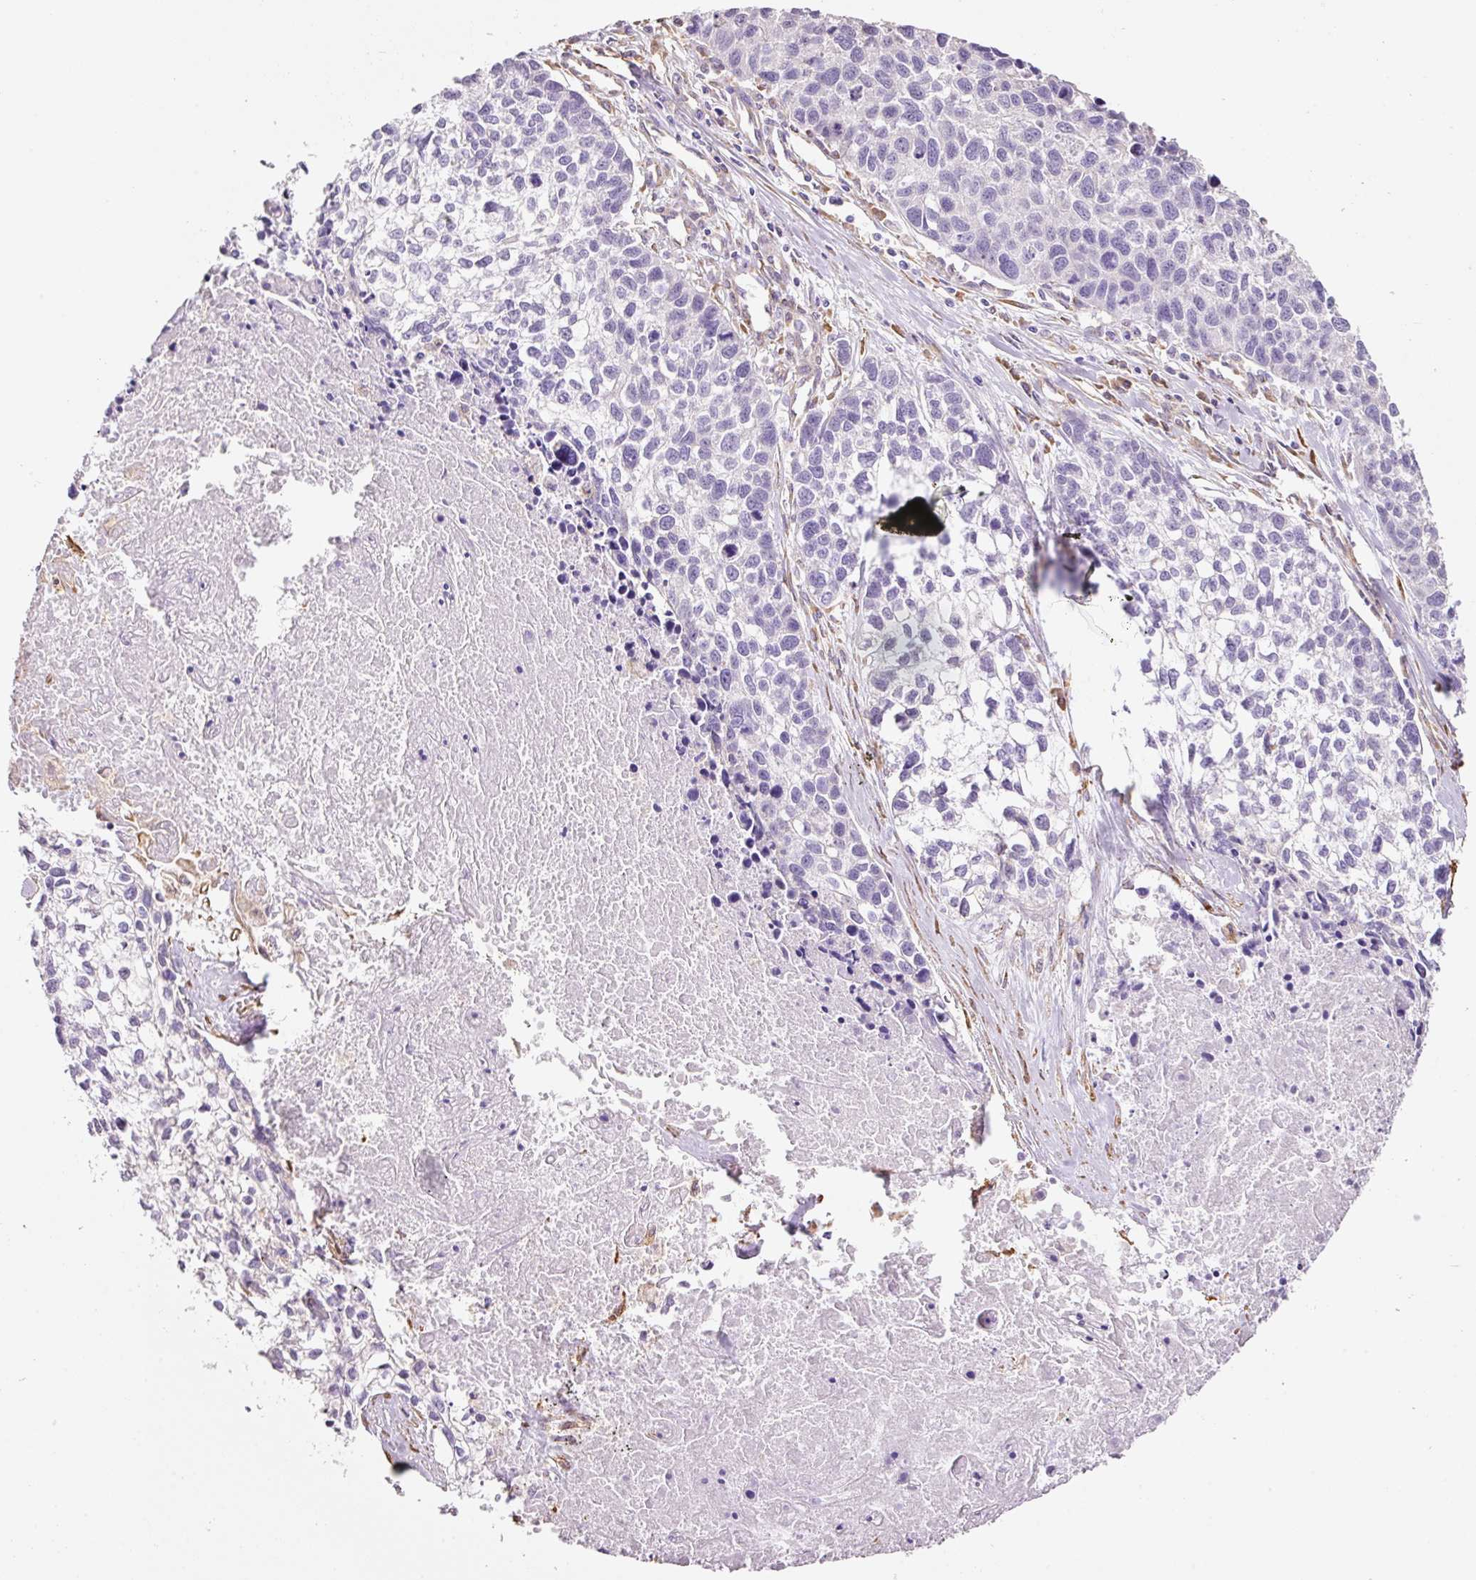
{"staining": {"intensity": "negative", "quantity": "none", "location": "none"}, "tissue": "lung cancer", "cell_type": "Tumor cells", "image_type": "cancer", "snomed": [{"axis": "morphology", "description": "Squamous cell carcinoma, NOS"}, {"axis": "topography", "description": "Lung"}], "caption": "Image shows no protein positivity in tumor cells of squamous cell carcinoma (lung) tissue.", "gene": "GCG", "patient": {"sex": "male", "age": 74}}